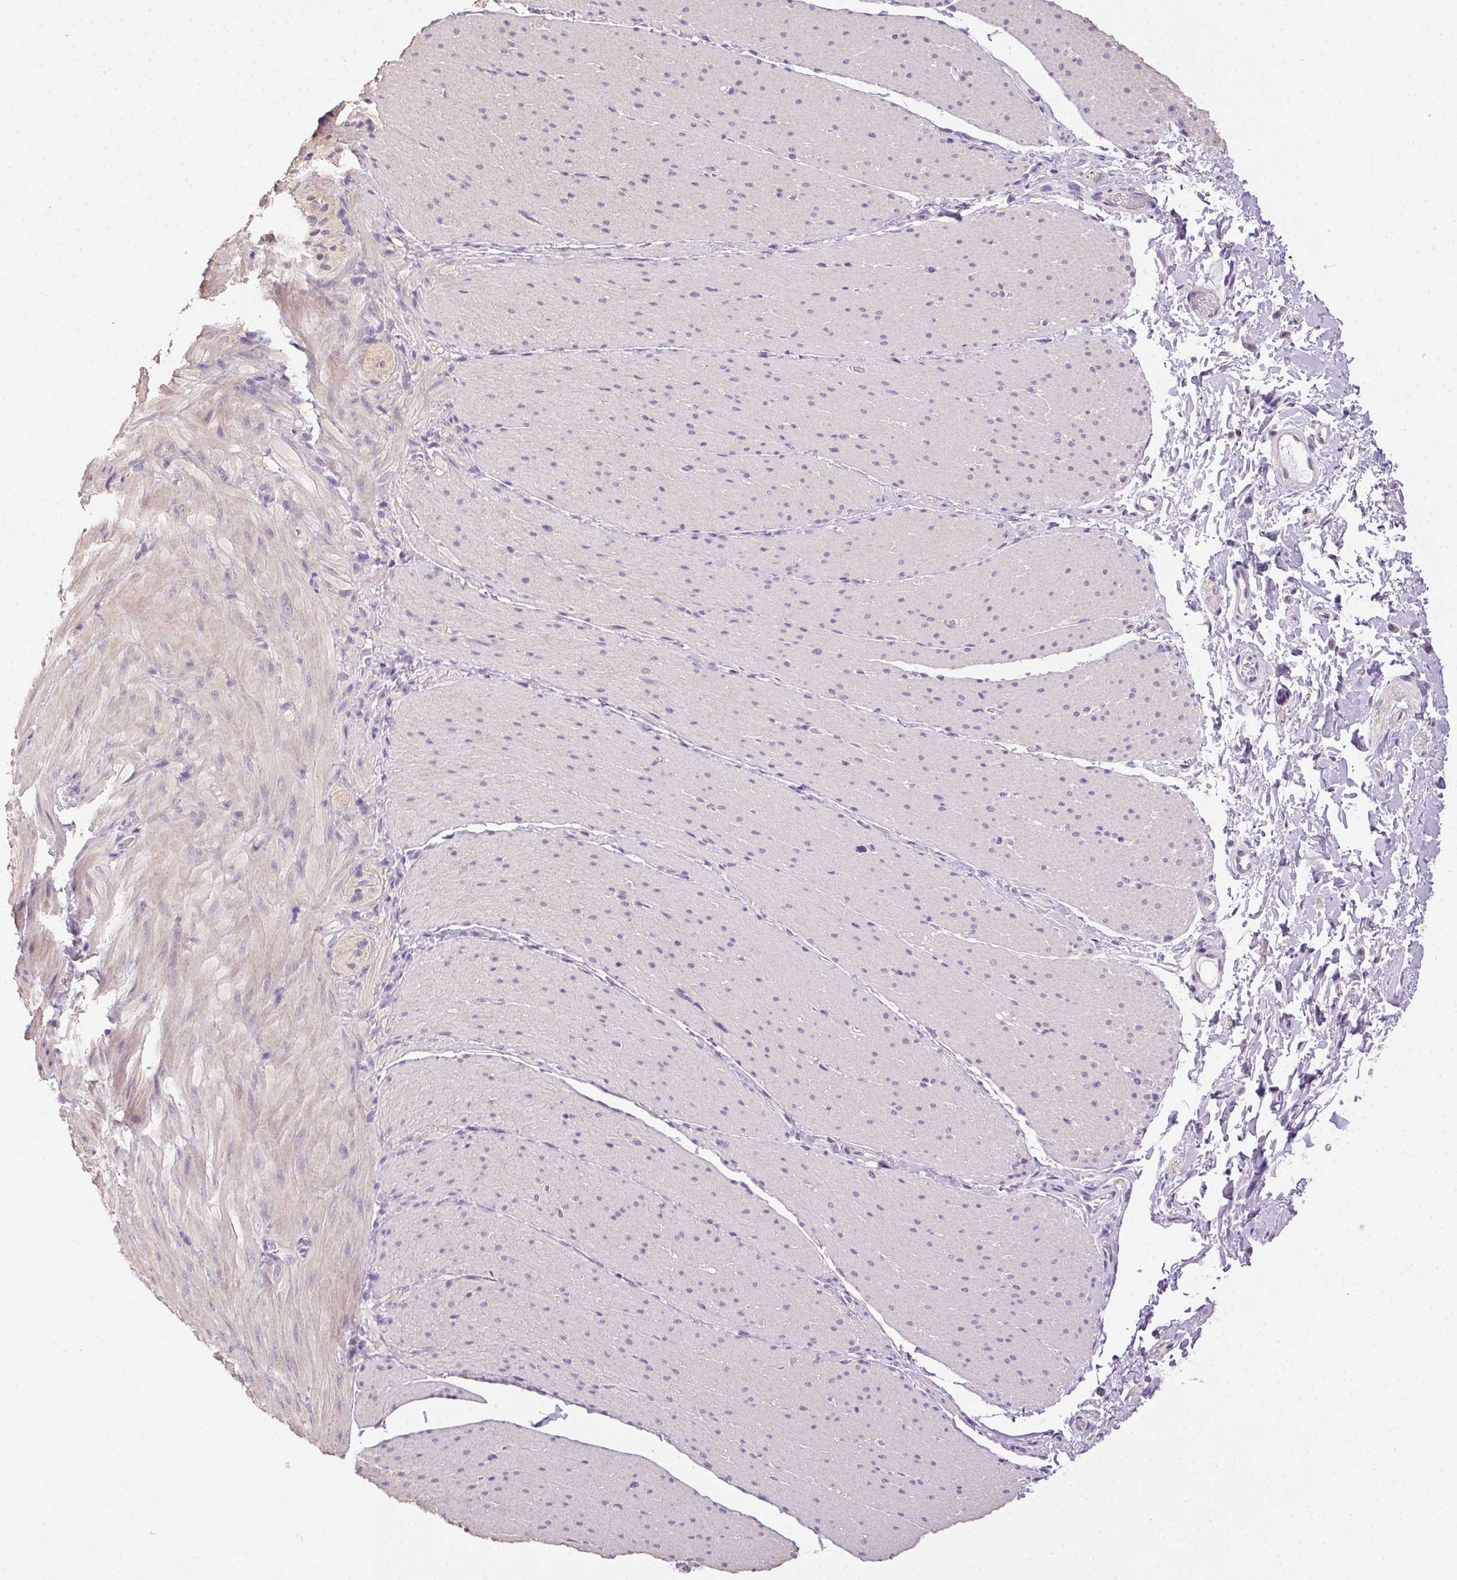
{"staining": {"intensity": "negative", "quantity": "none", "location": "none"}, "tissue": "smooth muscle", "cell_type": "Smooth muscle cells", "image_type": "normal", "snomed": [{"axis": "morphology", "description": "Normal tissue, NOS"}, {"axis": "topography", "description": "Smooth muscle"}, {"axis": "topography", "description": "Colon"}], "caption": "IHC photomicrograph of benign smooth muscle: human smooth muscle stained with DAB exhibits no significant protein staining in smooth muscle cells.", "gene": "SYCE2", "patient": {"sex": "male", "age": 73}}